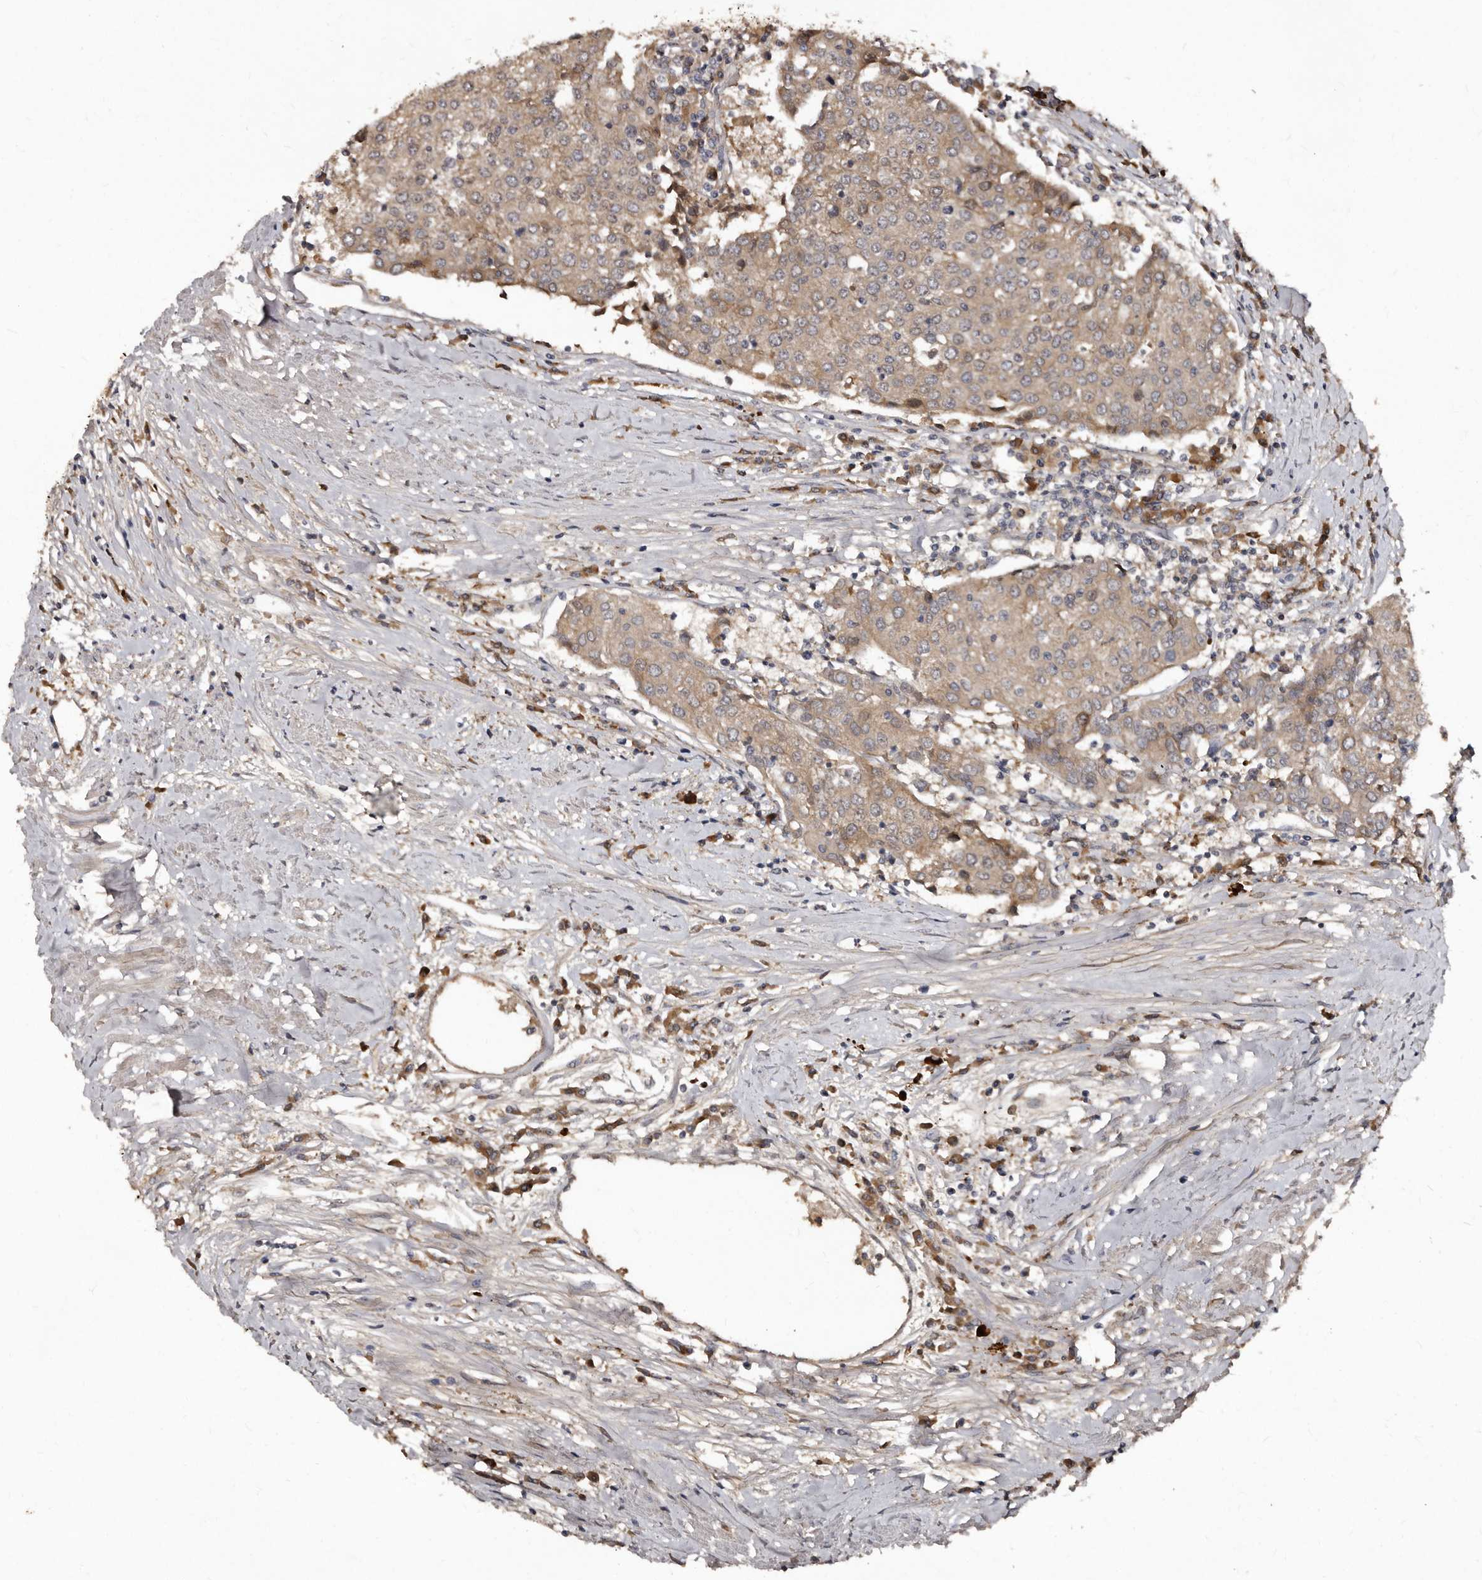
{"staining": {"intensity": "weak", "quantity": ">75%", "location": "cytoplasmic/membranous"}, "tissue": "urothelial cancer", "cell_type": "Tumor cells", "image_type": "cancer", "snomed": [{"axis": "morphology", "description": "Urothelial carcinoma, High grade"}, {"axis": "topography", "description": "Urinary bladder"}], "caption": "Protein expression analysis of human urothelial cancer reveals weak cytoplasmic/membranous expression in about >75% of tumor cells. Nuclei are stained in blue.", "gene": "PMVK", "patient": {"sex": "female", "age": 85}}